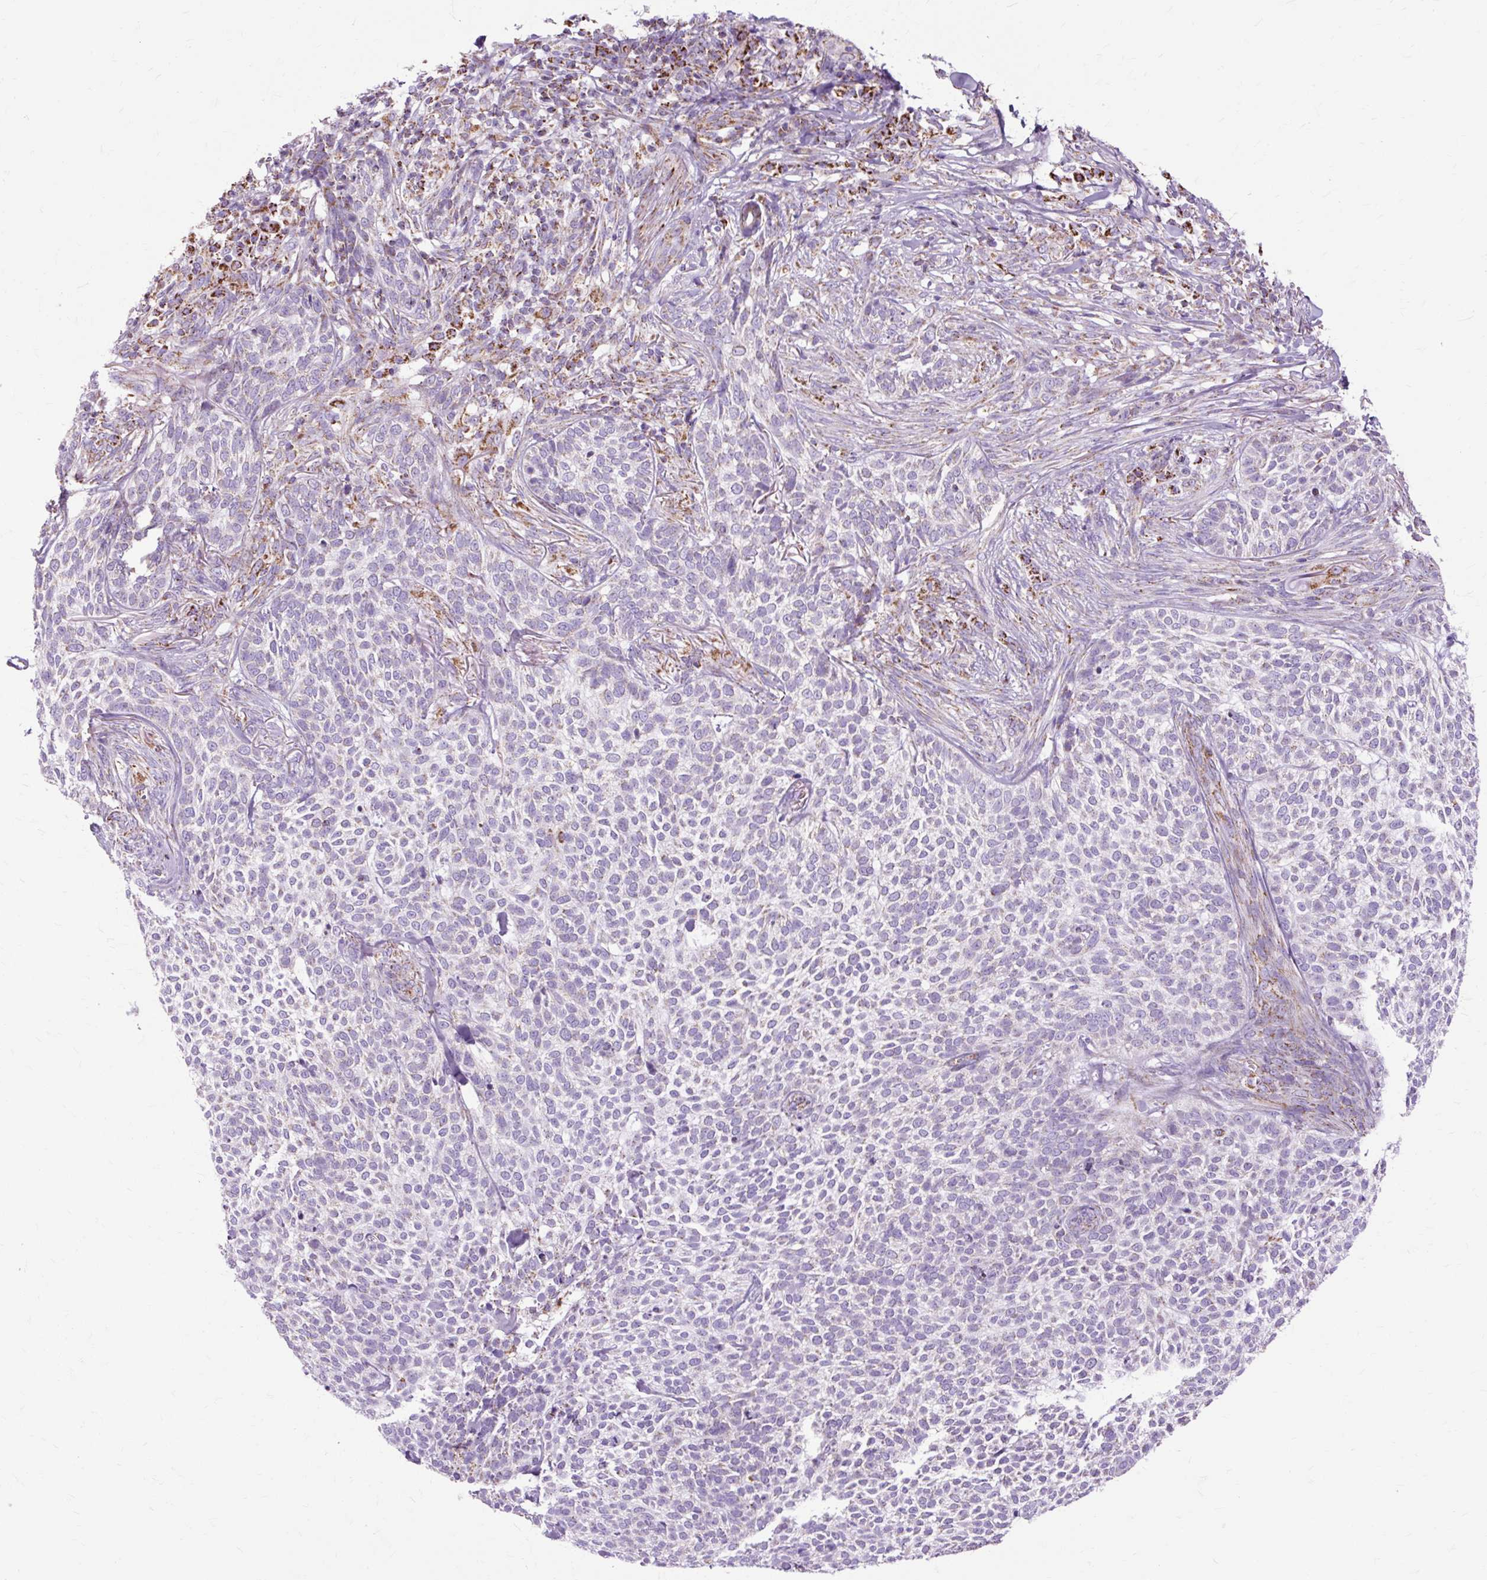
{"staining": {"intensity": "negative", "quantity": "none", "location": "none"}, "tissue": "skin cancer", "cell_type": "Tumor cells", "image_type": "cancer", "snomed": [{"axis": "morphology", "description": "Basal cell carcinoma"}, {"axis": "topography", "description": "Skin"}], "caption": "IHC photomicrograph of neoplastic tissue: skin basal cell carcinoma stained with DAB displays no significant protein staining in tumor cells.", "gene": "DLAT", "patient": {"sex": "female", "age": 64}}